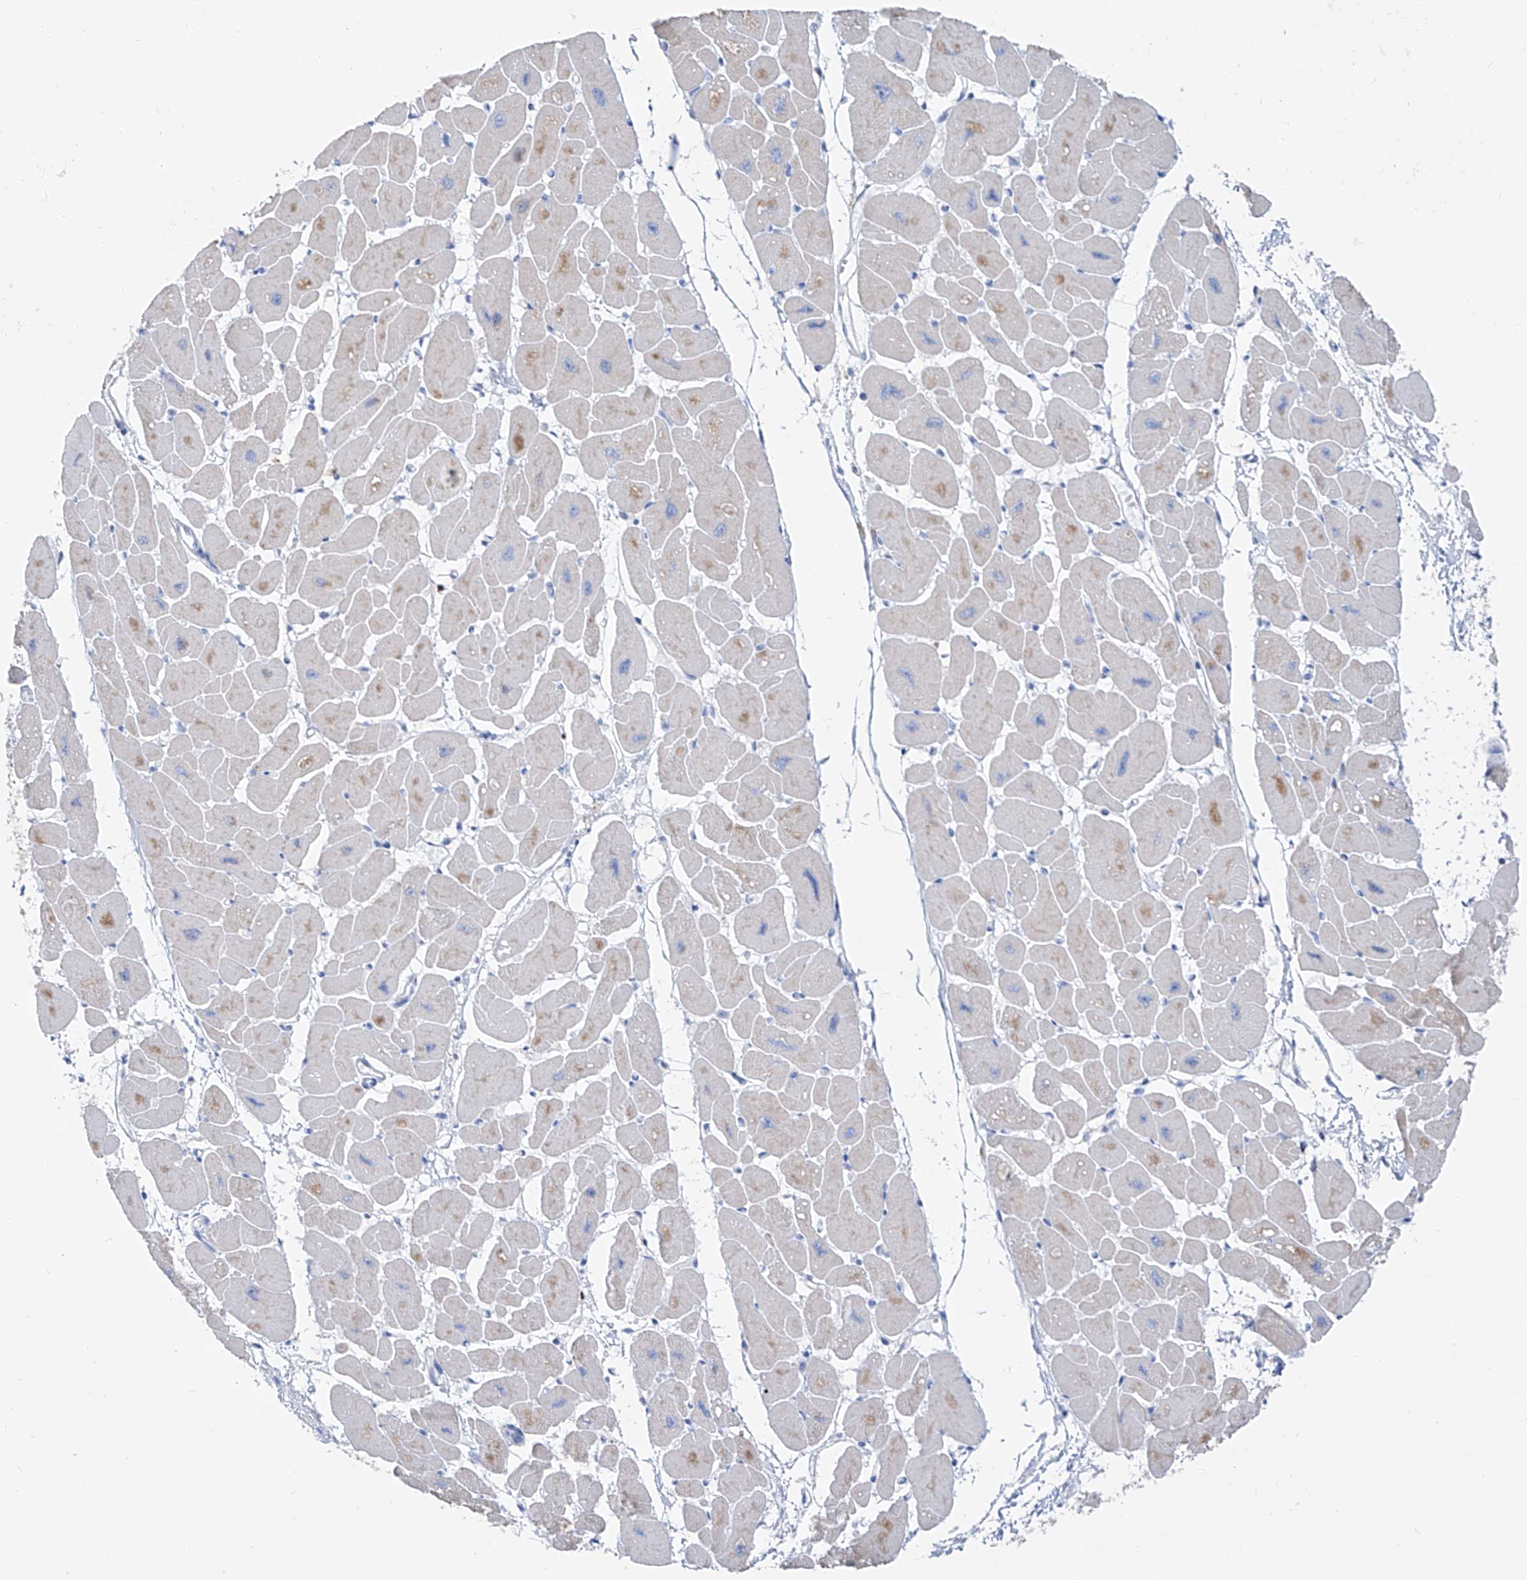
{"staining": {"intensity": "moderate", "quantity": "25%-75%", "location": "cytoplasmic/membranous"}, "tissue": "heart muscle", "cell_type": "Cardiomyocytes", "image_type": "normal", "snomed": [{"axis": "morphology", "description": "Normal tissue, NOS"}, {"axis": "topography", "description": "Heart"}], "caption": "Immunohistochemical staining of benign heart muscle demonstrates 25%-75% levels of moderate cytoplasmic/membranous protein positivity in approximately 25%-75% of cardiomyocytes.", "gene": "FRS3", "patient": {"sex": "female", "age": 54}}